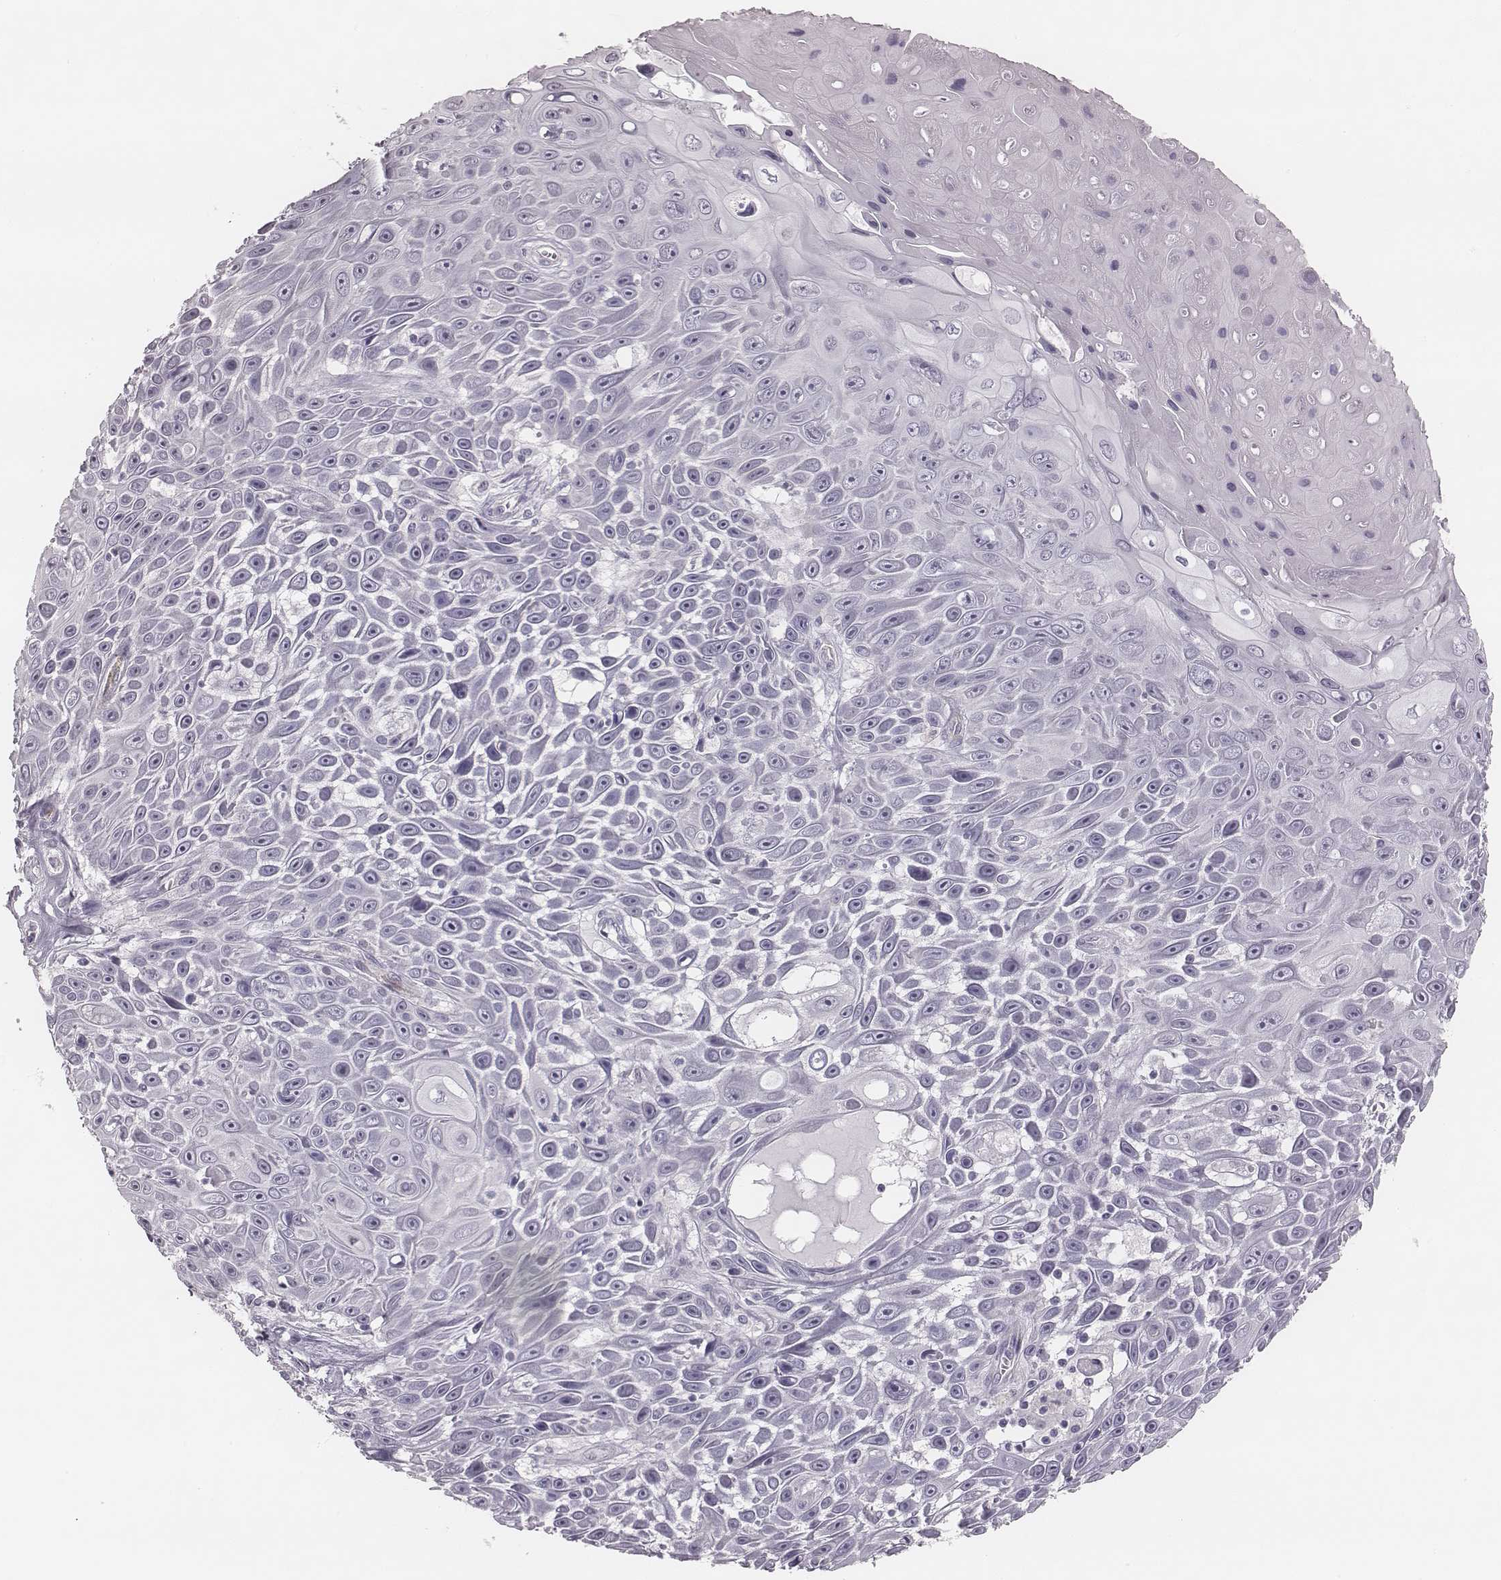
{"staining": {"intensity": "negative", "quantity": "none", "location": "none"}, "tissue": "skin cancer", "cell_type": "Tumor cells", "image_type": "cancer", "snomed": [{"axis": "morphology", "description": "Squamous cell carcinoma, NOS"}, {"axis": "topography", "description": "Skin"}], "caption": "High power microscopy photomicrograph of an IHC micrograph of skin squamous cell carcinoma, revealing no significant staining in tumor cells.", "gene": "KCNJ12", "patient": {"sex": "male", "age": 82}}